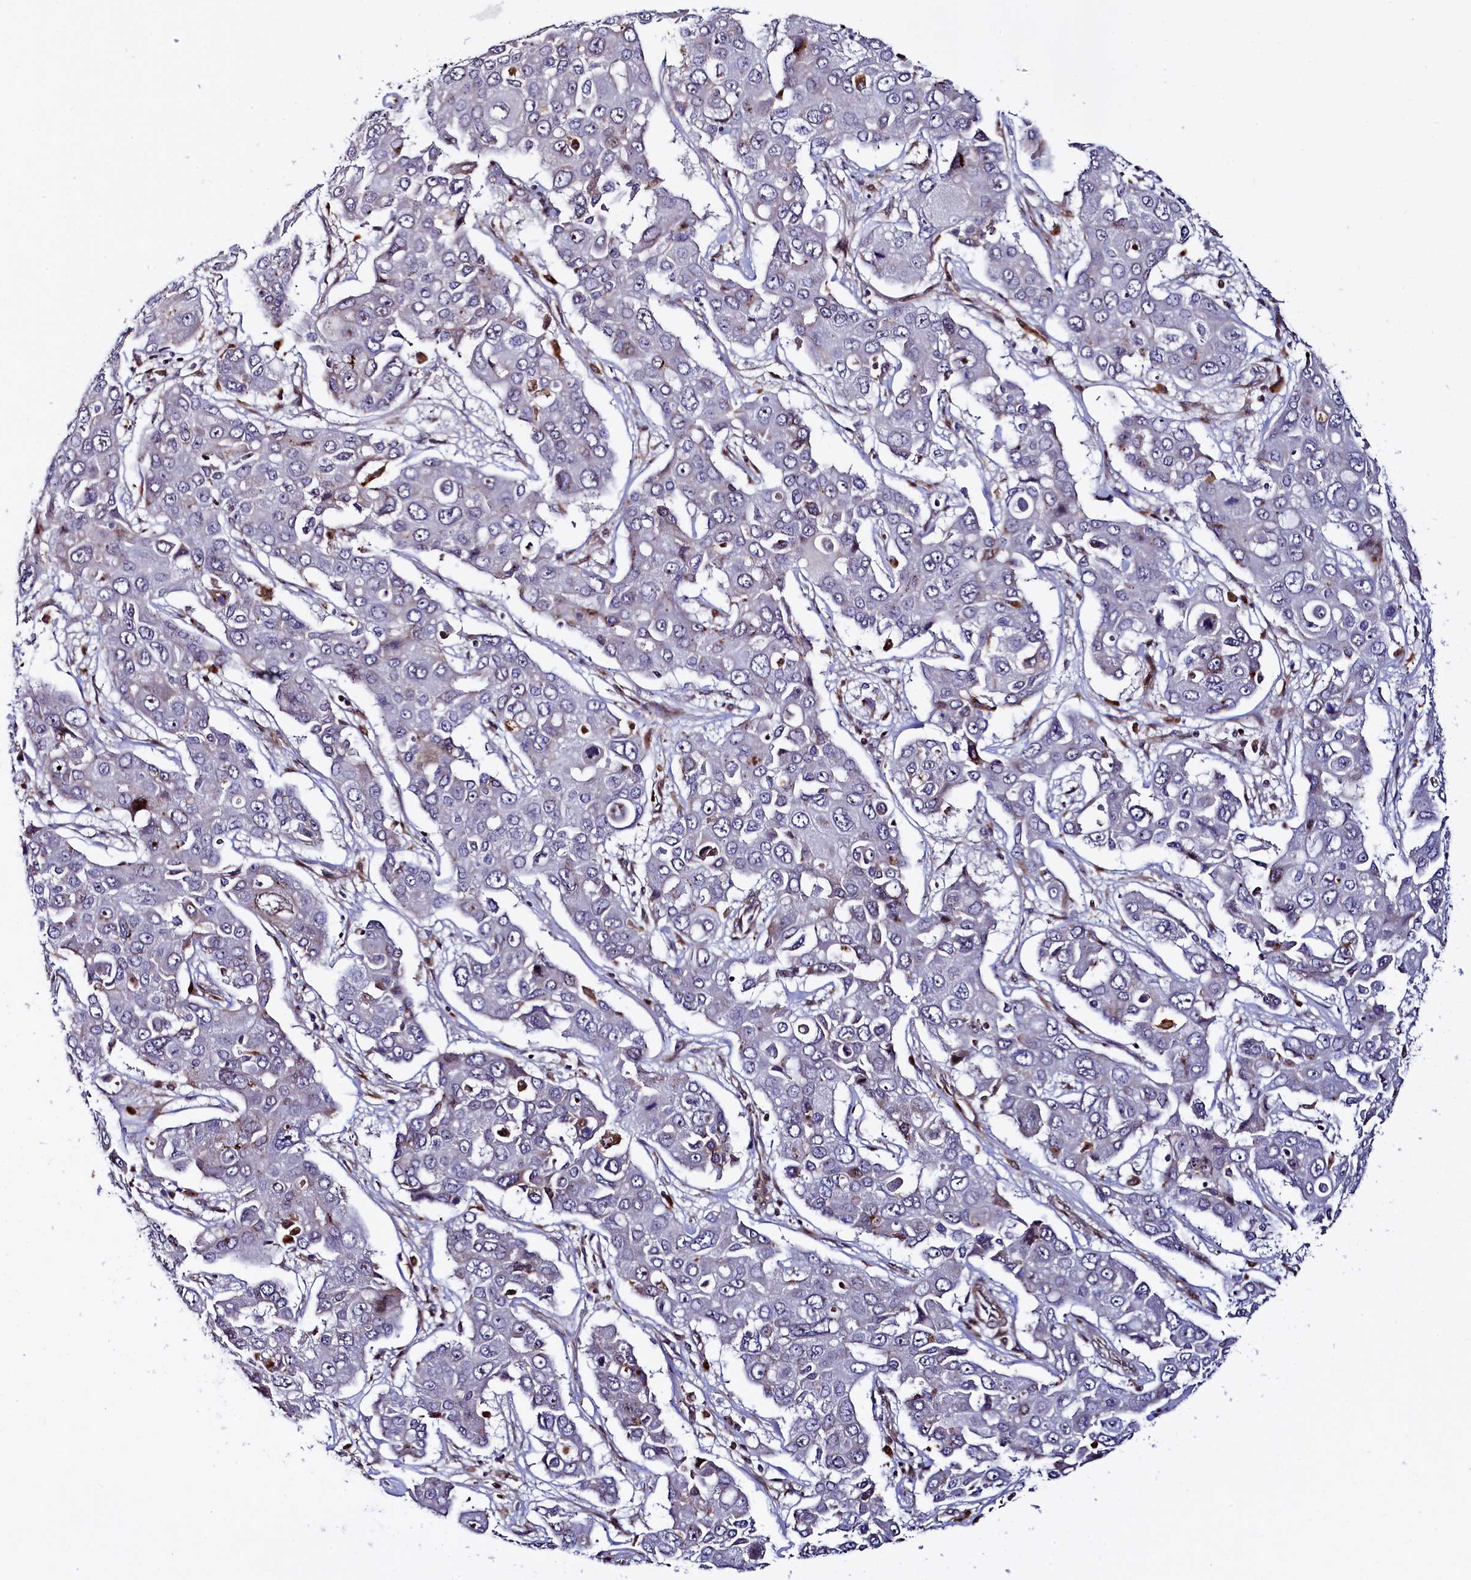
{"staining": {"intensity": "negative", "quantity": "none", "location": "none"}, "tissue": "liver cancer", "cell_type": "Tumor cells", "image_type": "cancer", "snomed": [{"axis": "morphology", "description": "Cholangiocarcinoma"}, {"axis": "topography", "description": "Liver"}], "caption": "Human liver cancer stained for a protein using immunohistochemistry exhibits no staining in tumor cells.", "gene": "TGDS", "patient": {"sex": "male", "age": 67}}